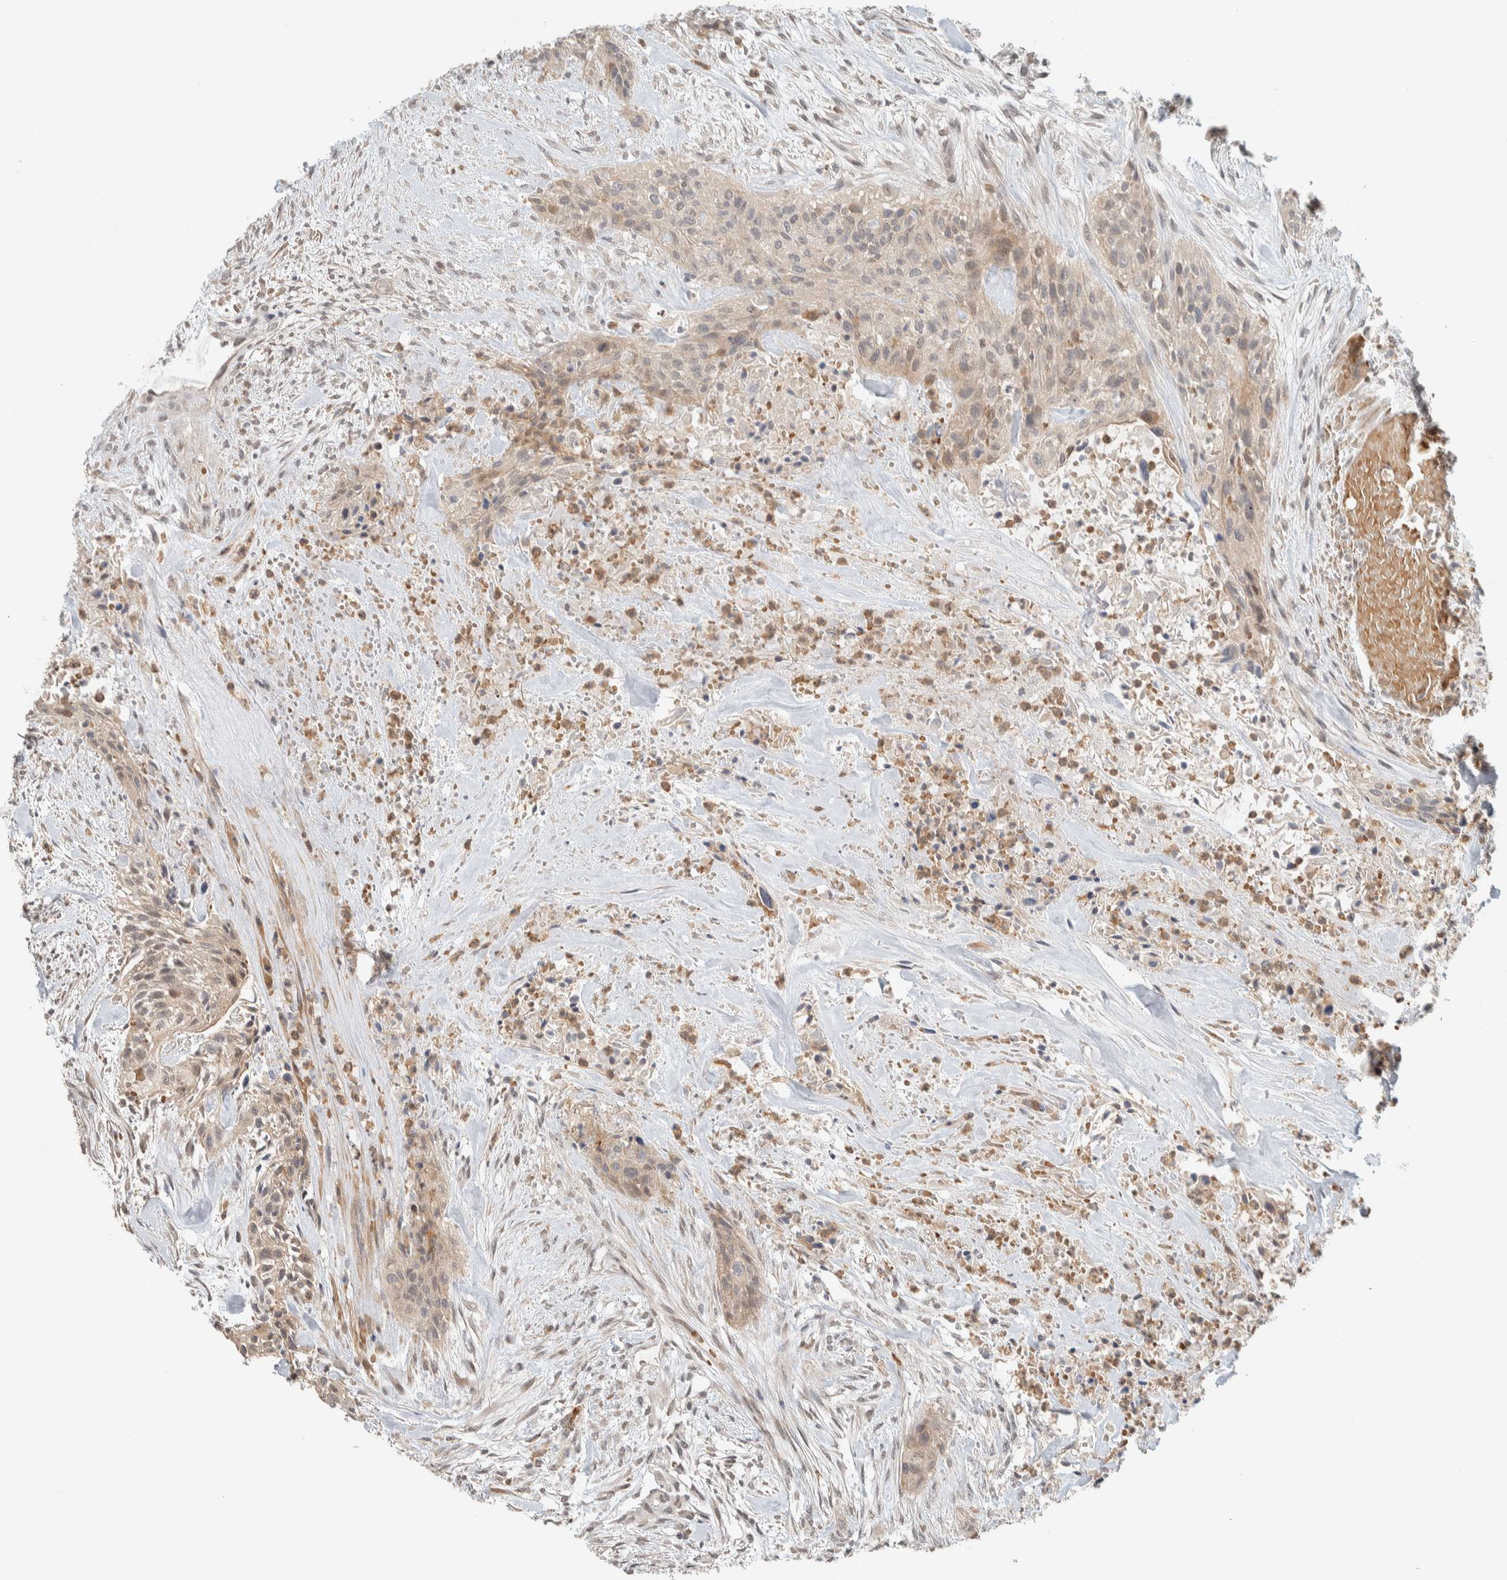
{"staining": {"intensity": "weak", "quantity": ">75%", "location": "cytoplasmic/membranous"}, "tissue": "urothelial cancer", "cell_type": "Tumor cells", "image_type": "cancer", "snomed": [{"axis": "morphology", "description": "Urothelial carcinoma, High grade"}, {"axis": "topography", "description": "Urinary bladder"}], "caption": "A brown stain highlights weak cytoplasmic/membranous positivity of a protein in urothelial carcinoma (high-grade) tumor cells. (Brightfield microscopy of DAB IHC at high magnification).", "gene": "ZBTB2", "patient": {"sex": "male", "age": 35}}